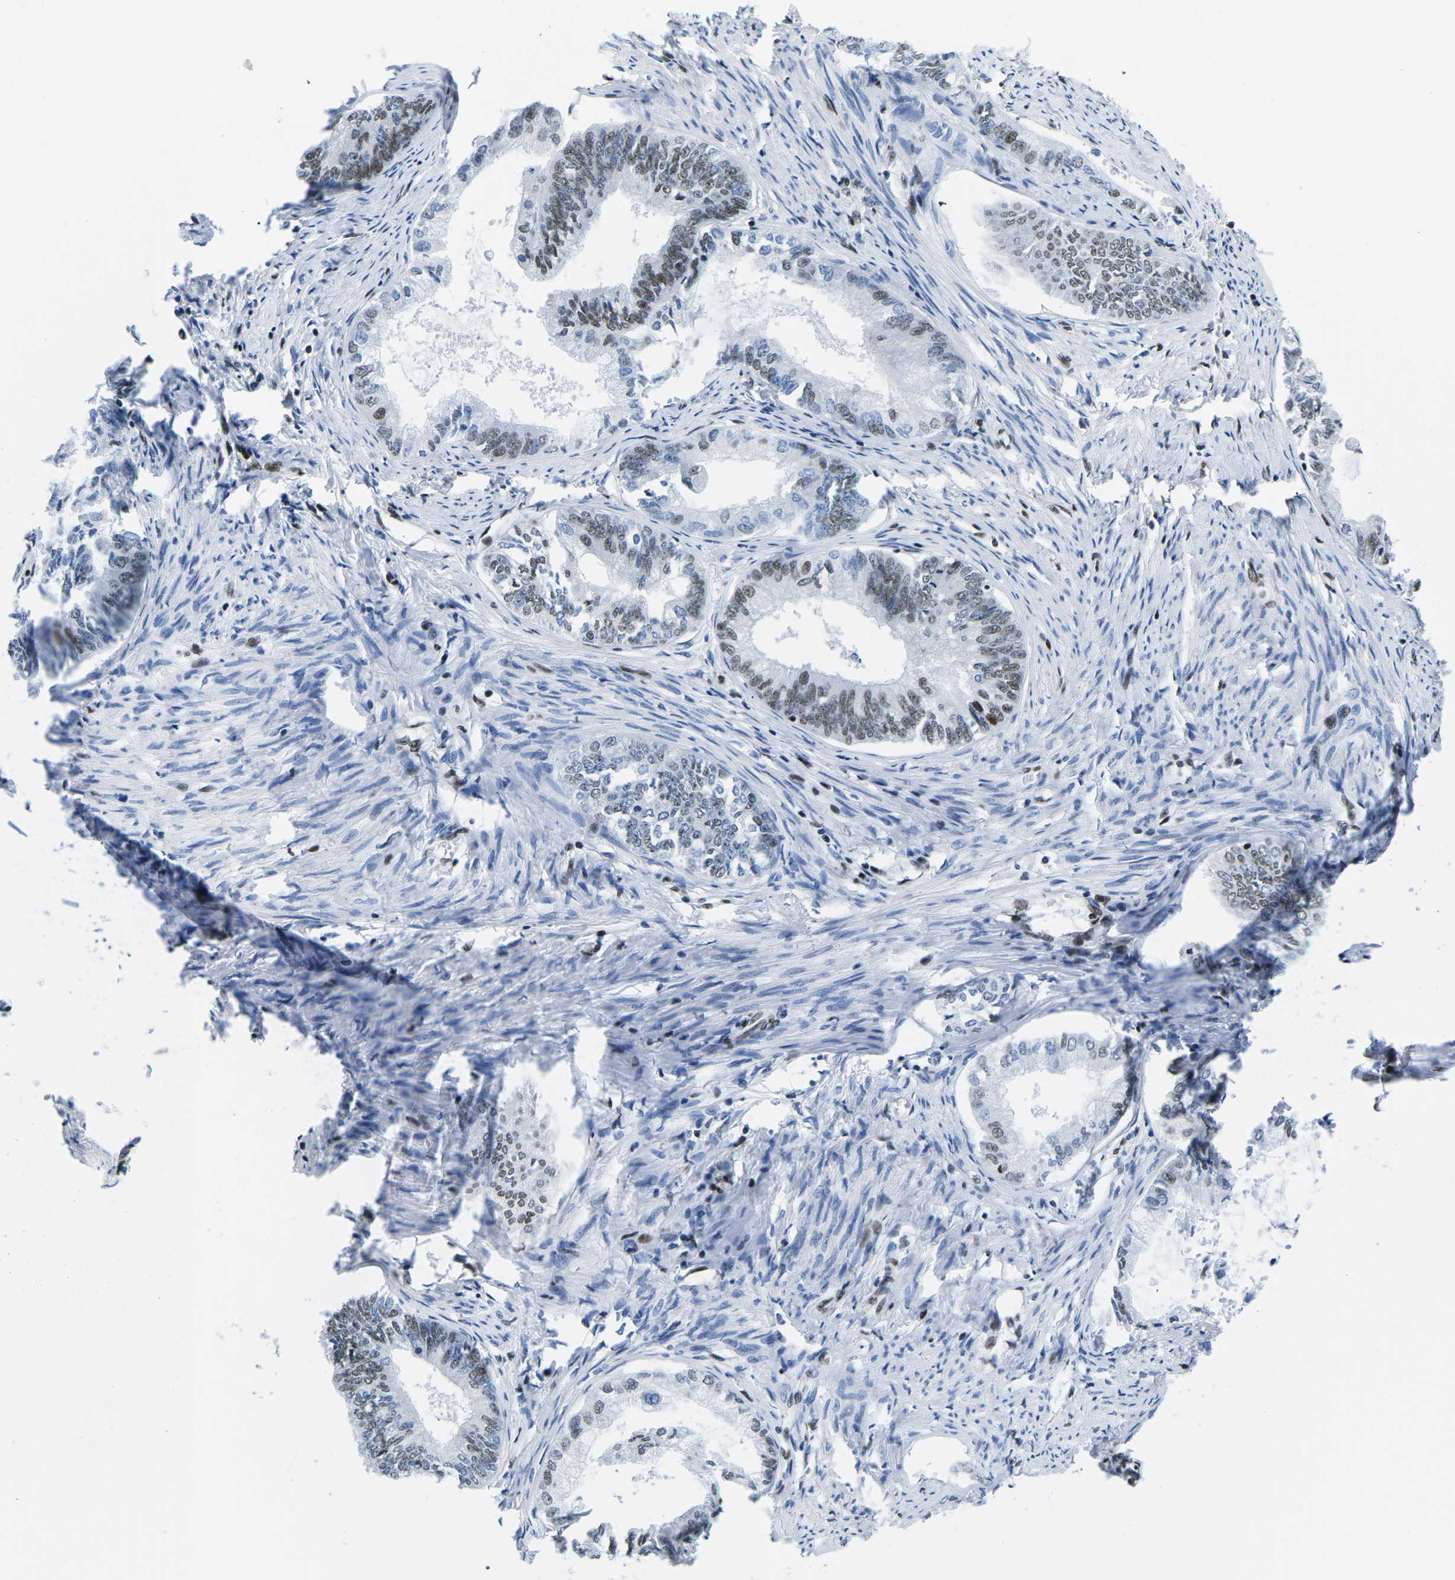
{"staining": {"intensity": "weak", "quantity": ">75%", "location": "nuclear"}, "tissue": "endometrial cancer", "cell_type": "Tumor cells", "image_type": "cancer", "snomed": [{"axis": "morphology", "description": "Adenocarcinoma, NOS"}, {"axis": "topography", "description": "Endometrium"}], "caption": "Protein analysis of endometrial cancer tissue exhibits weak nuclear positivity in about >75% of tumor cells.", "gene": "ATF1", "patient": {"sex": "female", "age": 86}}